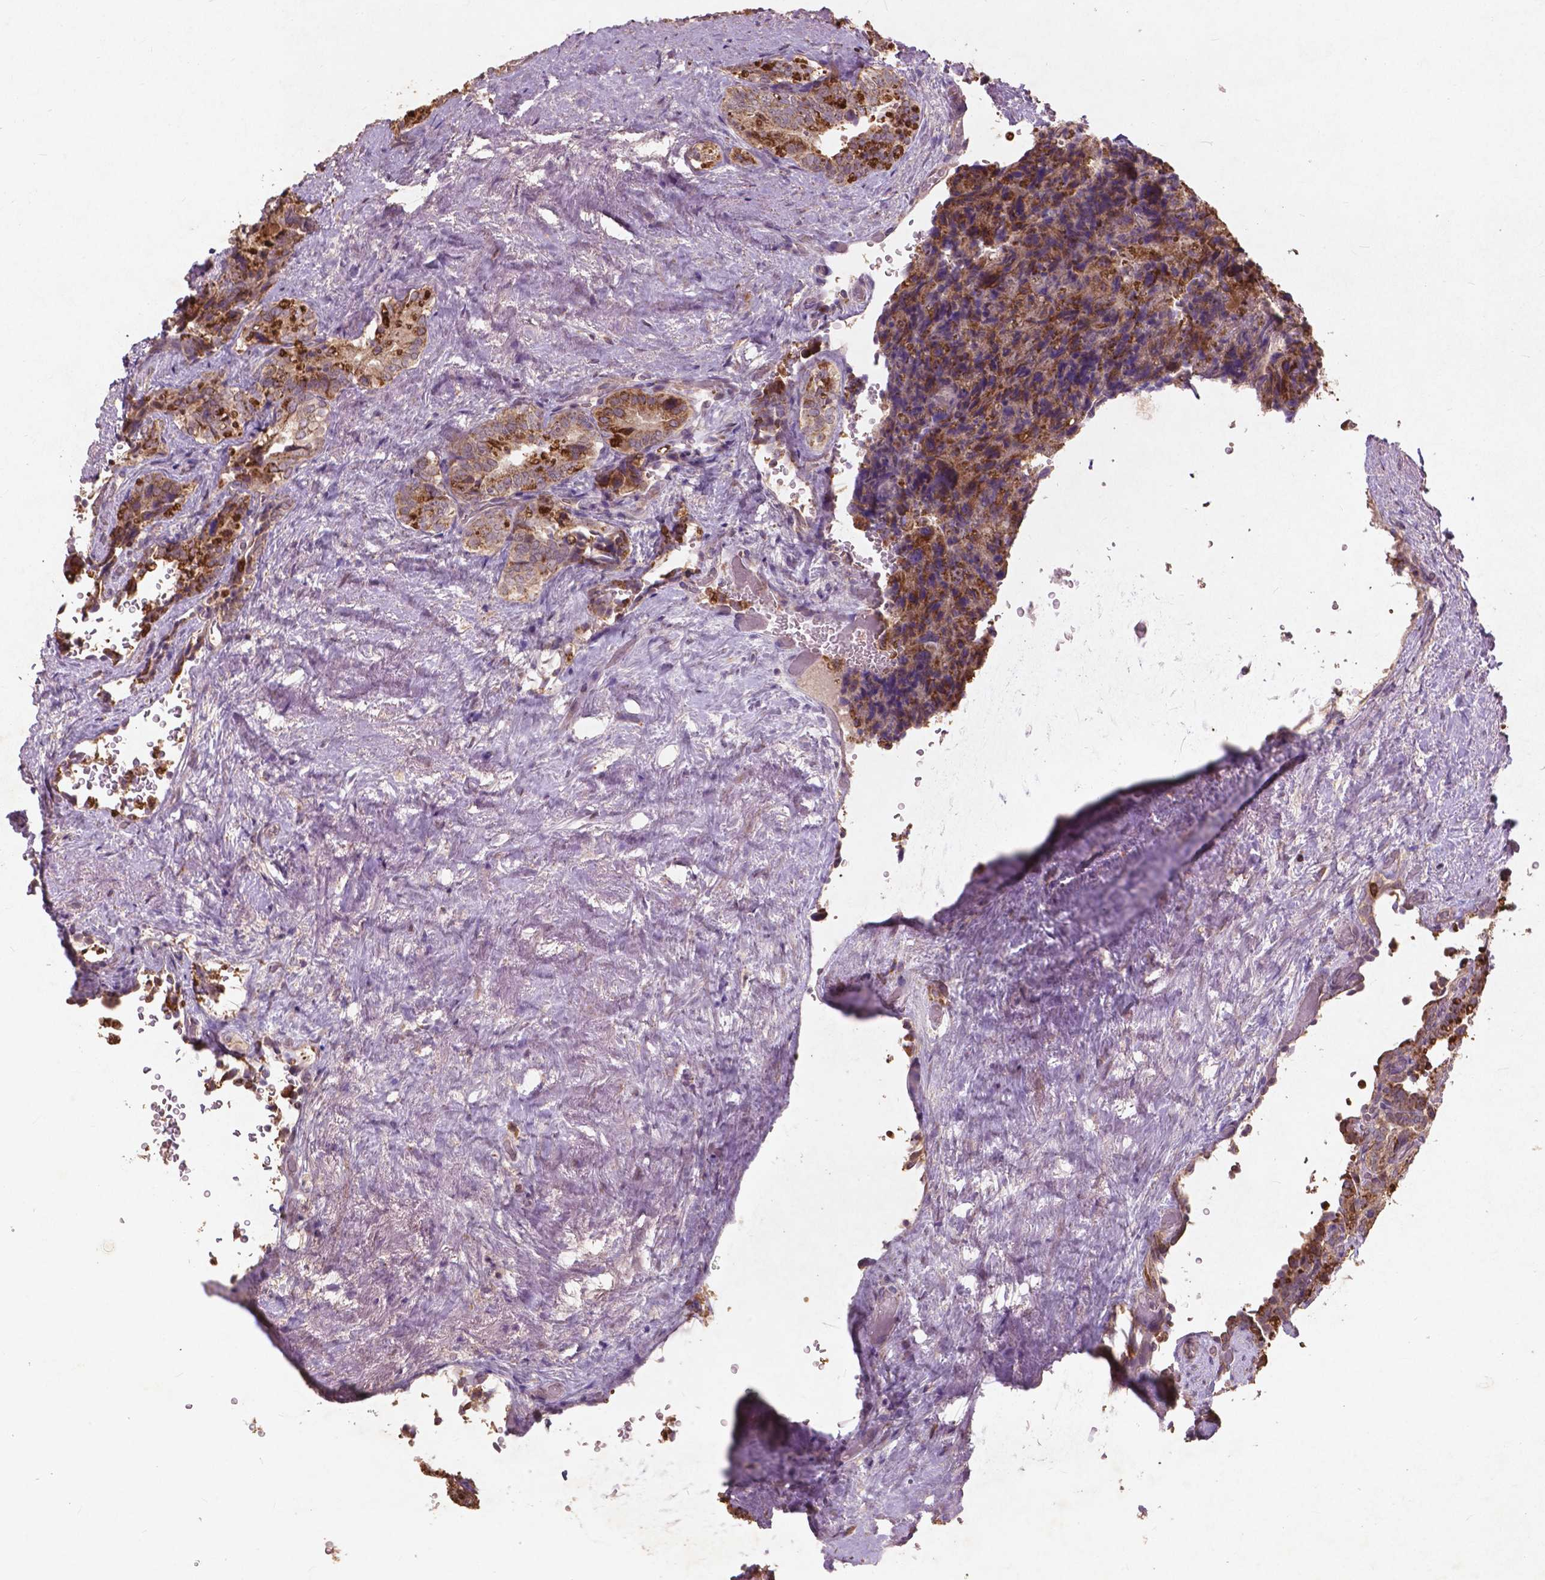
{"staining": {"intensity": "moderate", "quantity": ">75%", "location": "cytoplasmic/membranous"}, "tissue": "seminal vesicle", "cell_type": "Glandular cells", "image_type": "normal", "snomed": [{"axis": "morphology", "description": "Normal tissue, NOS"}, {"axis": "topography", "description": "Seminal veicle"}], "caption": "Unremarkable seminal vesicle exhibits moderate cytoplasmic/membranous positivity in approximately >75% of glandular cells, visualized by immunohistochemistry.", "gene": "ST6GALNAC5", "patient": {"sex": "male", "age": 69}}